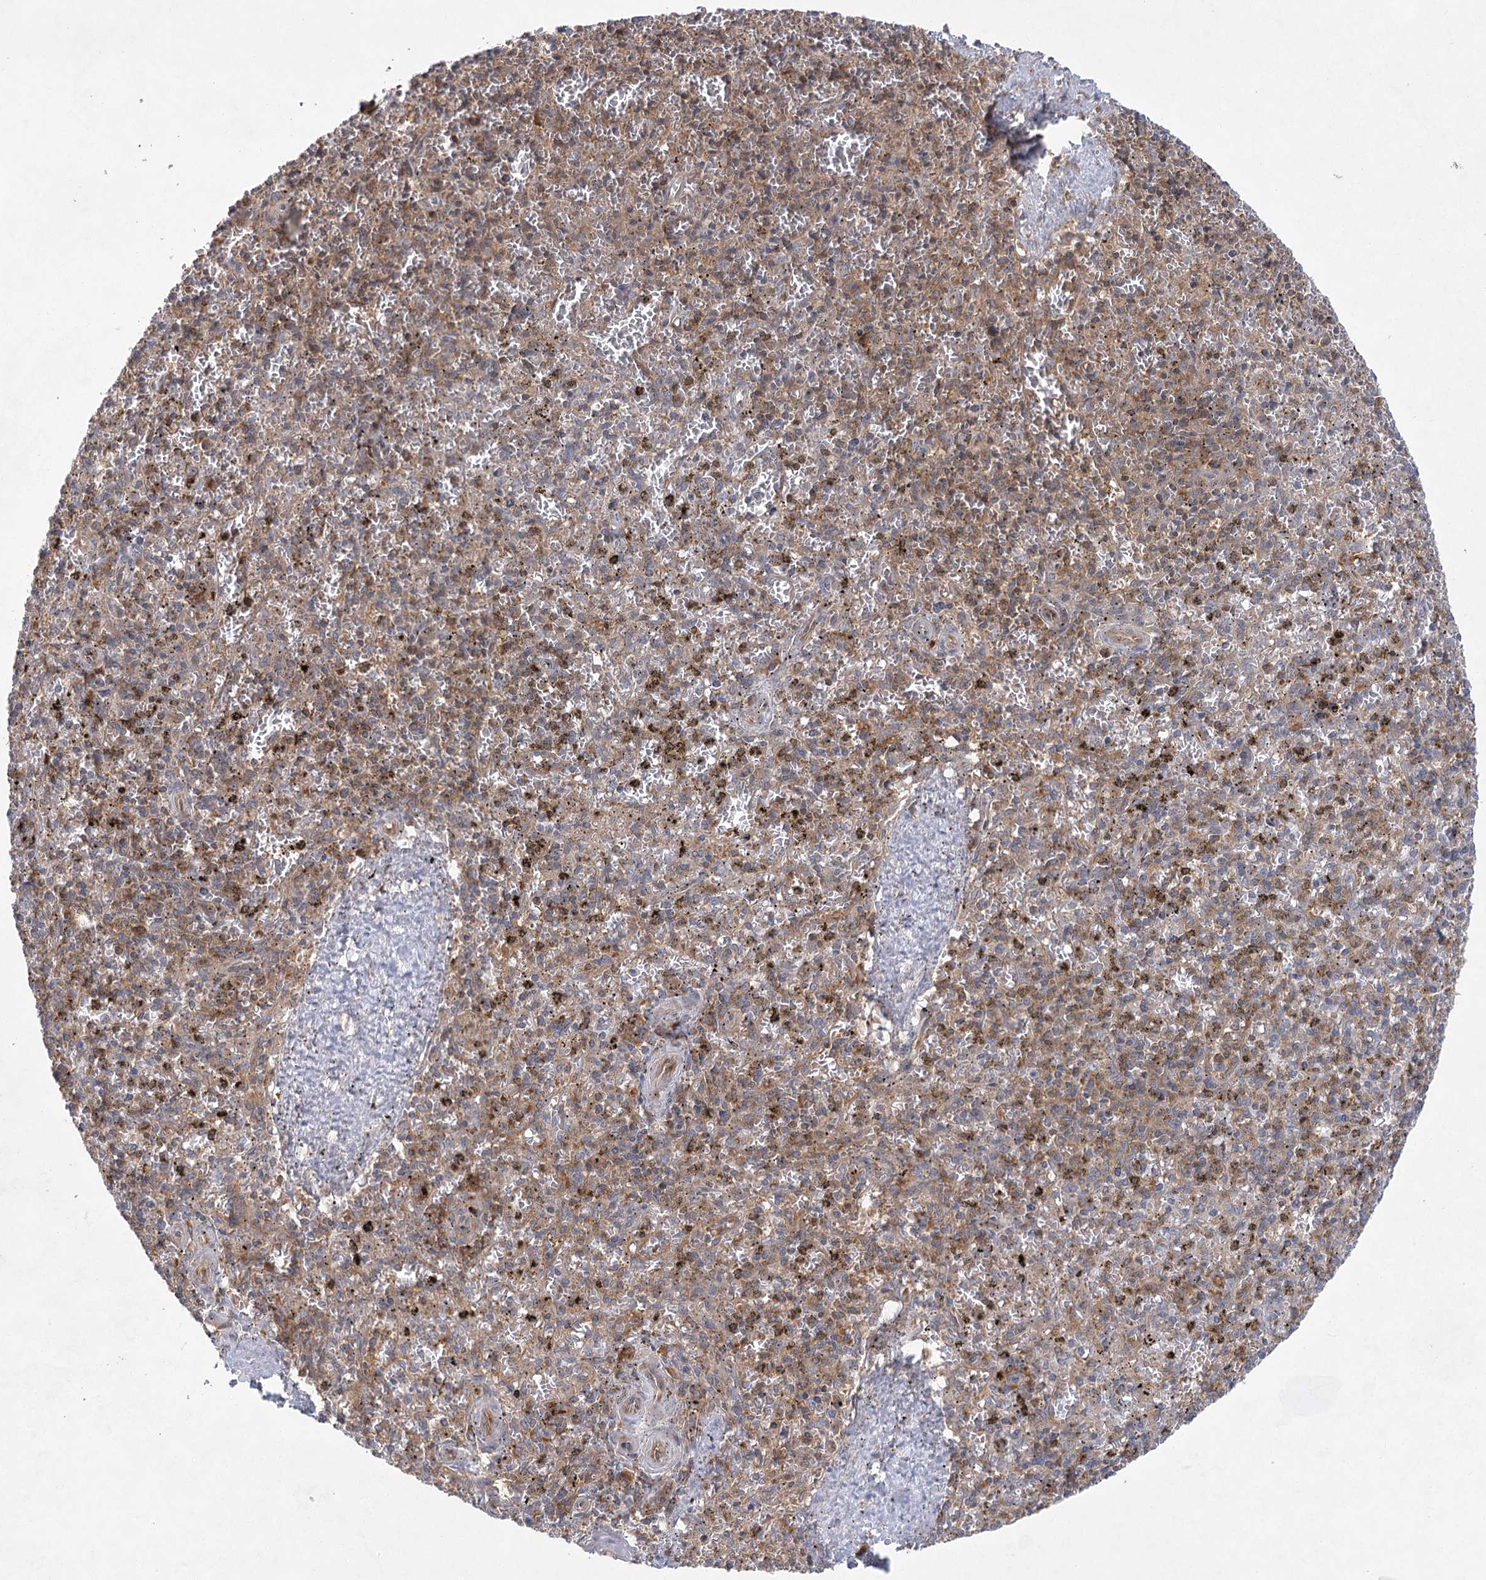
{"staining": {"intensity": "weak", "quantity": ">75%", "location": "cytoplasmic/membranous"}, "tissue": "spleen", "cell_type": "Cells in red pulp", "image_type": "normal", "snomed": [{"axis": "morphology", "description": "Normal tissue, NOS"}, {"axis": "topography", "description": "Spleen"}], "caption": "A brown stain highlights weak cytoplasmic/membranous staining of a protein in cells in red pulp of normal human spleen. (Stains: DAB (3,3'-diaminobenzidine) in brown, nuclei in blue, Microscopy: brightfield microscopy at high magnification).", "gene": "EIF3A", "patient": {"sex": "male", "age": 72}}